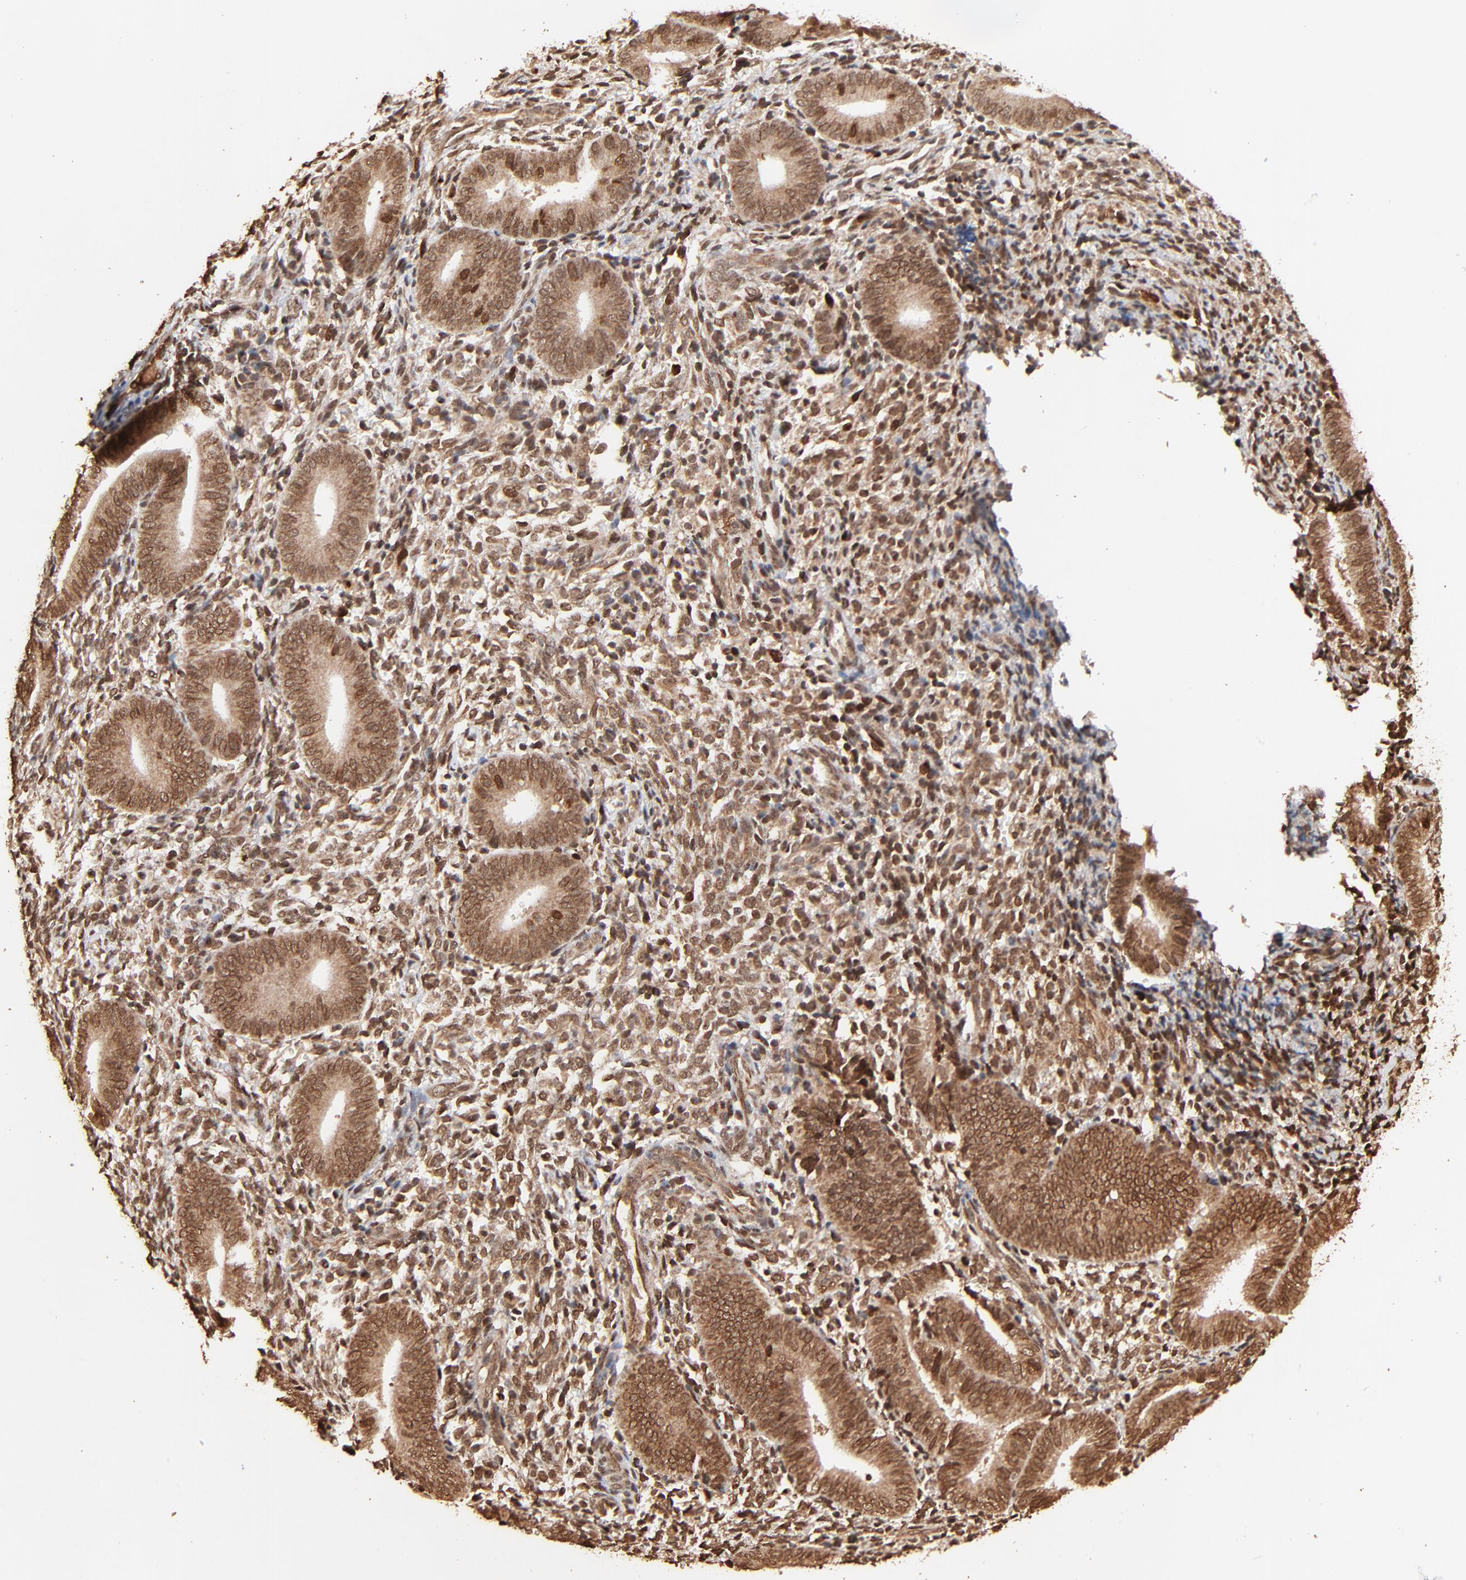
{"staining": {"intensity": "moderate", "quantity": ">75%", "location": "nuclear"}, "tissue": "endometrium", "cell_type": "Cells in endometrial stroma", "image_type": "normal", "snomed": [{"axis": "morphology", "description": "Normal tissue, NOS"}, {"axis": "topography", "description": "Uterus"}, {"axis": "topography", "description": "Endometrium"}], "caption": "This is an image of IHC staining of normal endometrium, which shows moderate positivity in the nuclear of cells in endometrial stroma.", "gene": "FAM227A", "patient": {"sex": "female", "age": 33}}